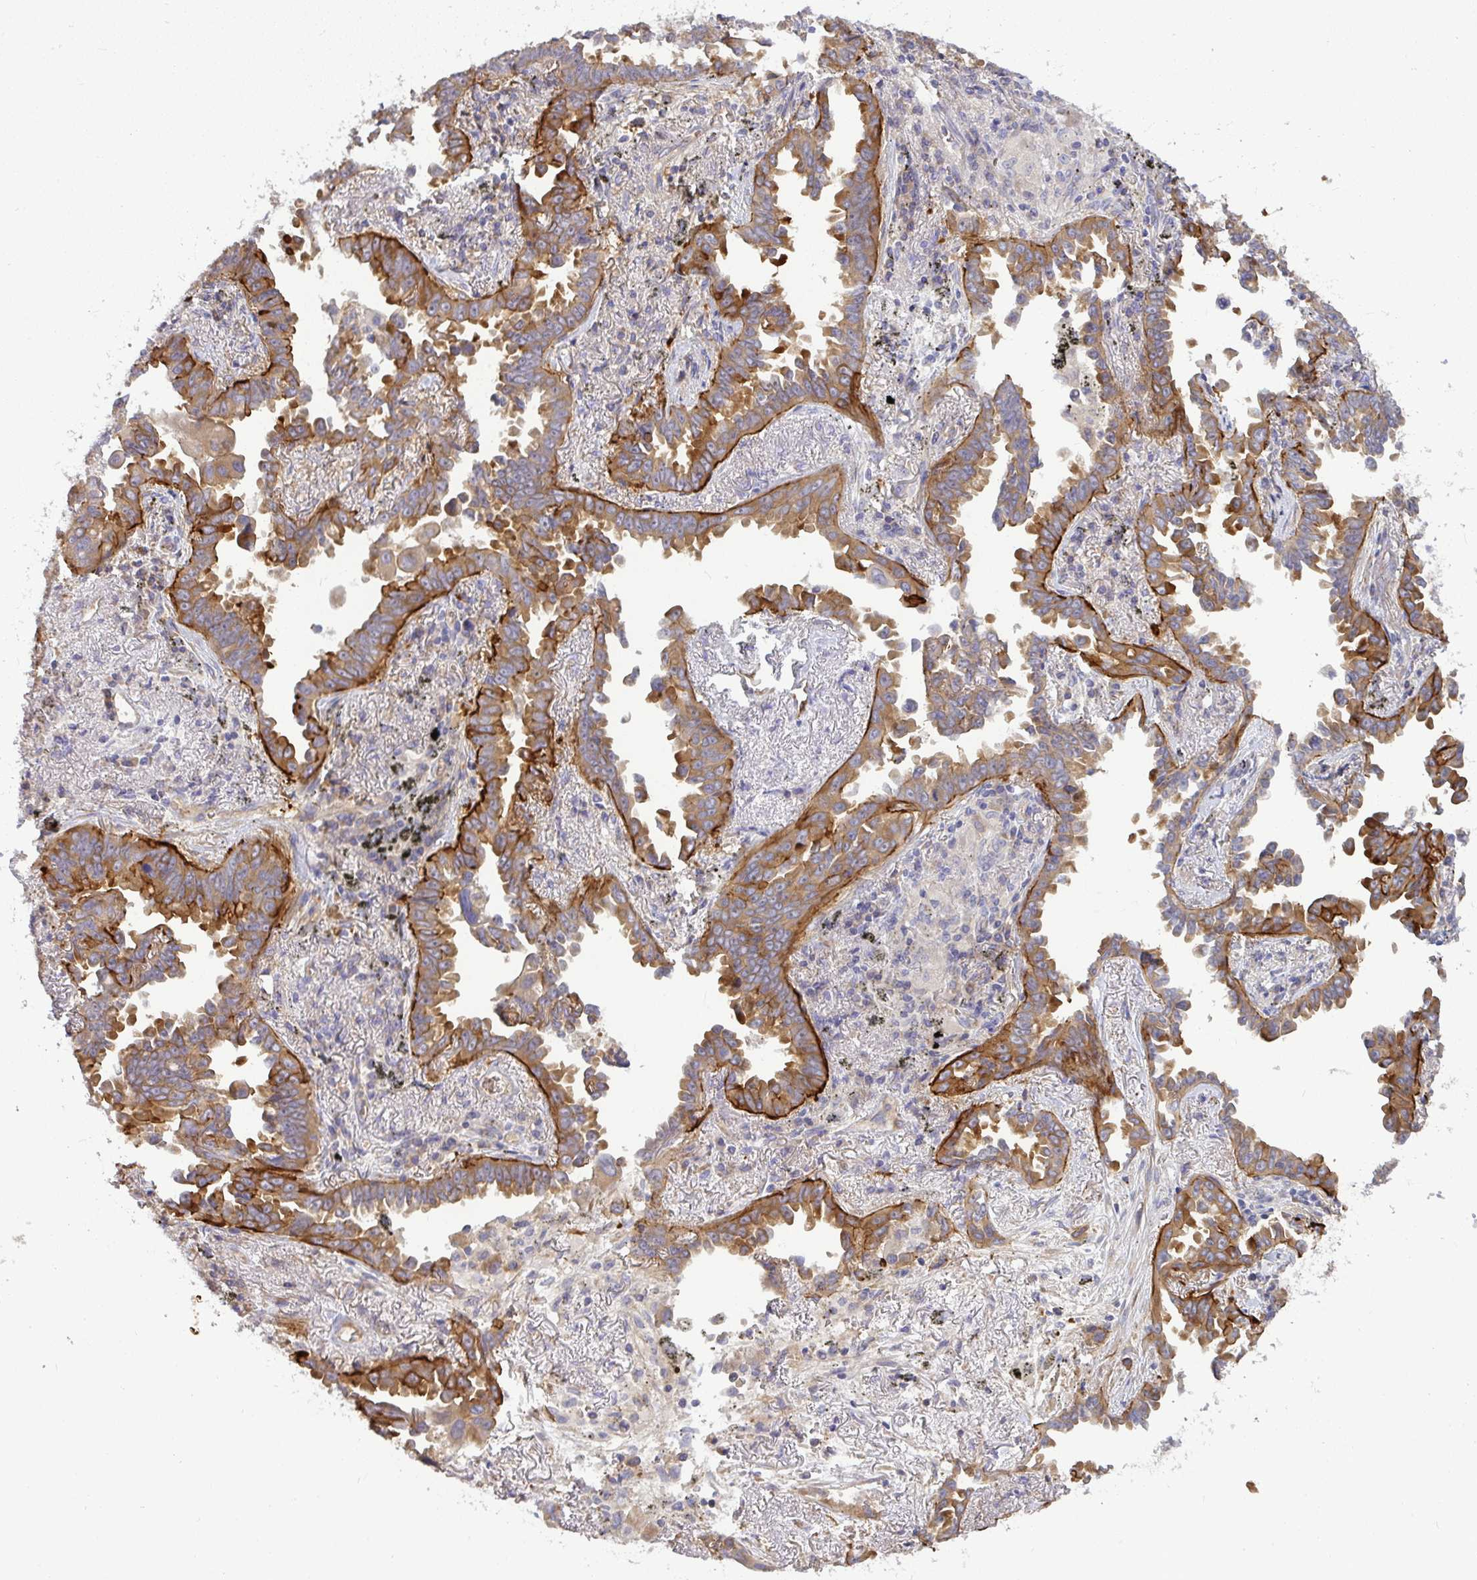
{"staining": {"intensity": "moderate", "quantity": ">75%", "location": "cytoplasmic/membranous"}, "tissue": "lung cancer", "cell_type": "Tumor cells", "image_type": "cancer", "snomed": [{"axis": "morphology", "description": "Adenocarcinoma, NOS"}, {"axis": "topography", "description": "Lung"}], "caption": "Immunohistochemistry (IHC) of human lung cancer reveals medium levels of moderate cytoplasmic/membranous positivity in approximately >75% of tumor cells.", "gene": "B4GALT6", "patient": {"sex": "male", "age": 68}}